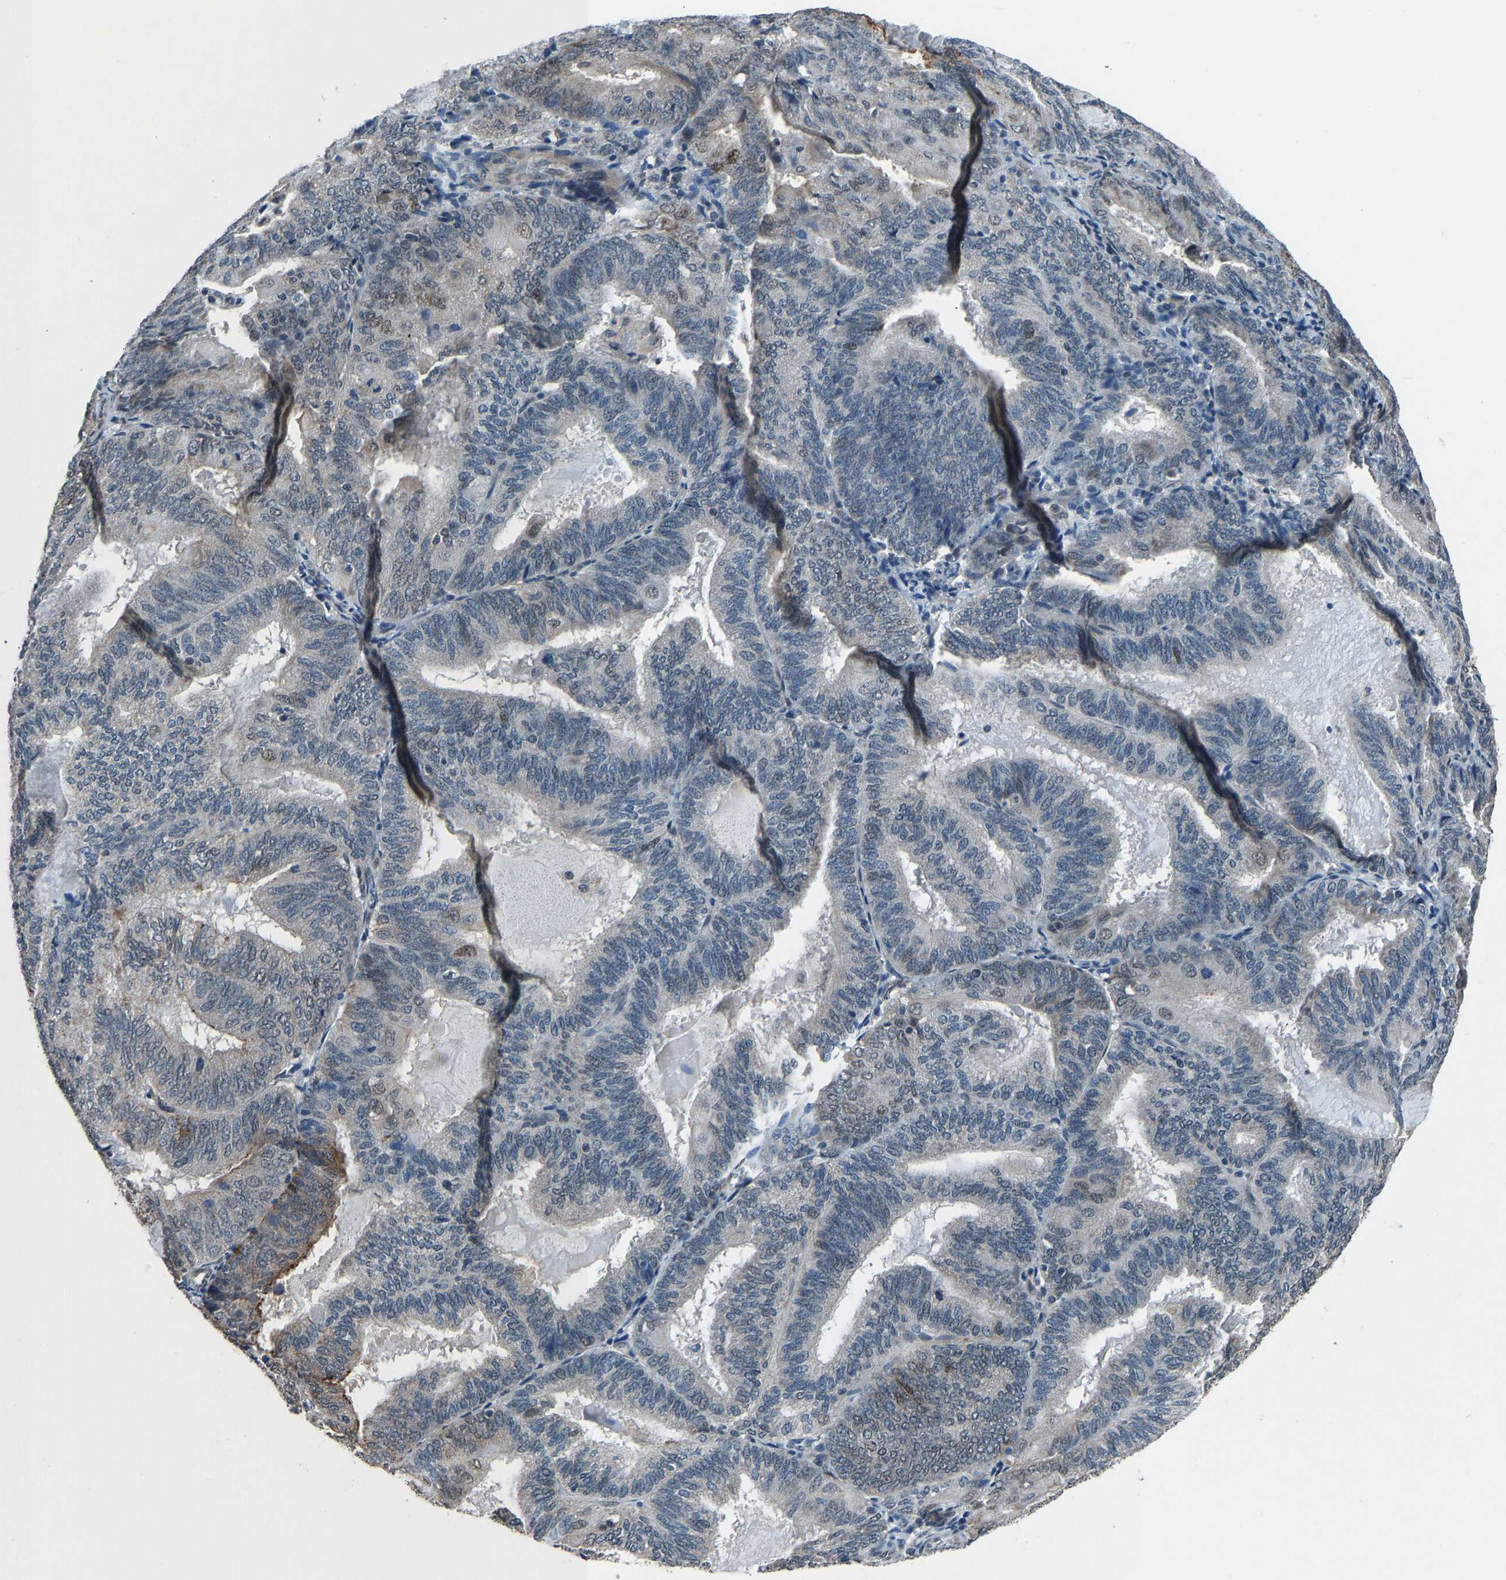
{"staining": {"intensity": "weak", "quantity": "25%-75%", "location": "cytoplasmic/membranous,nuclear"}, "tissue": "endometrial cancer", "cell_type": "Tumor cells", "image_type": "cancer", "snomed": [{"axis": "morphology", "description": "Adenocarcinoma, NOS"}, {"axis": "topography", "description": "Endometrium"}], "caption": "Adenocarcinoma (endometrial) stained with immunohistochemistry (IHC) demonstrates weak cytoplasmic/membranous and nuclear positivity in approximately 25%-75% of tumor cells. The protein of interest is stained brown, and the nuclei are stained in blue (DAB IHC with brightfield microscopy, high magnification).", "gene": "FOS", "patient": {"sex": "female", "age": 81}}